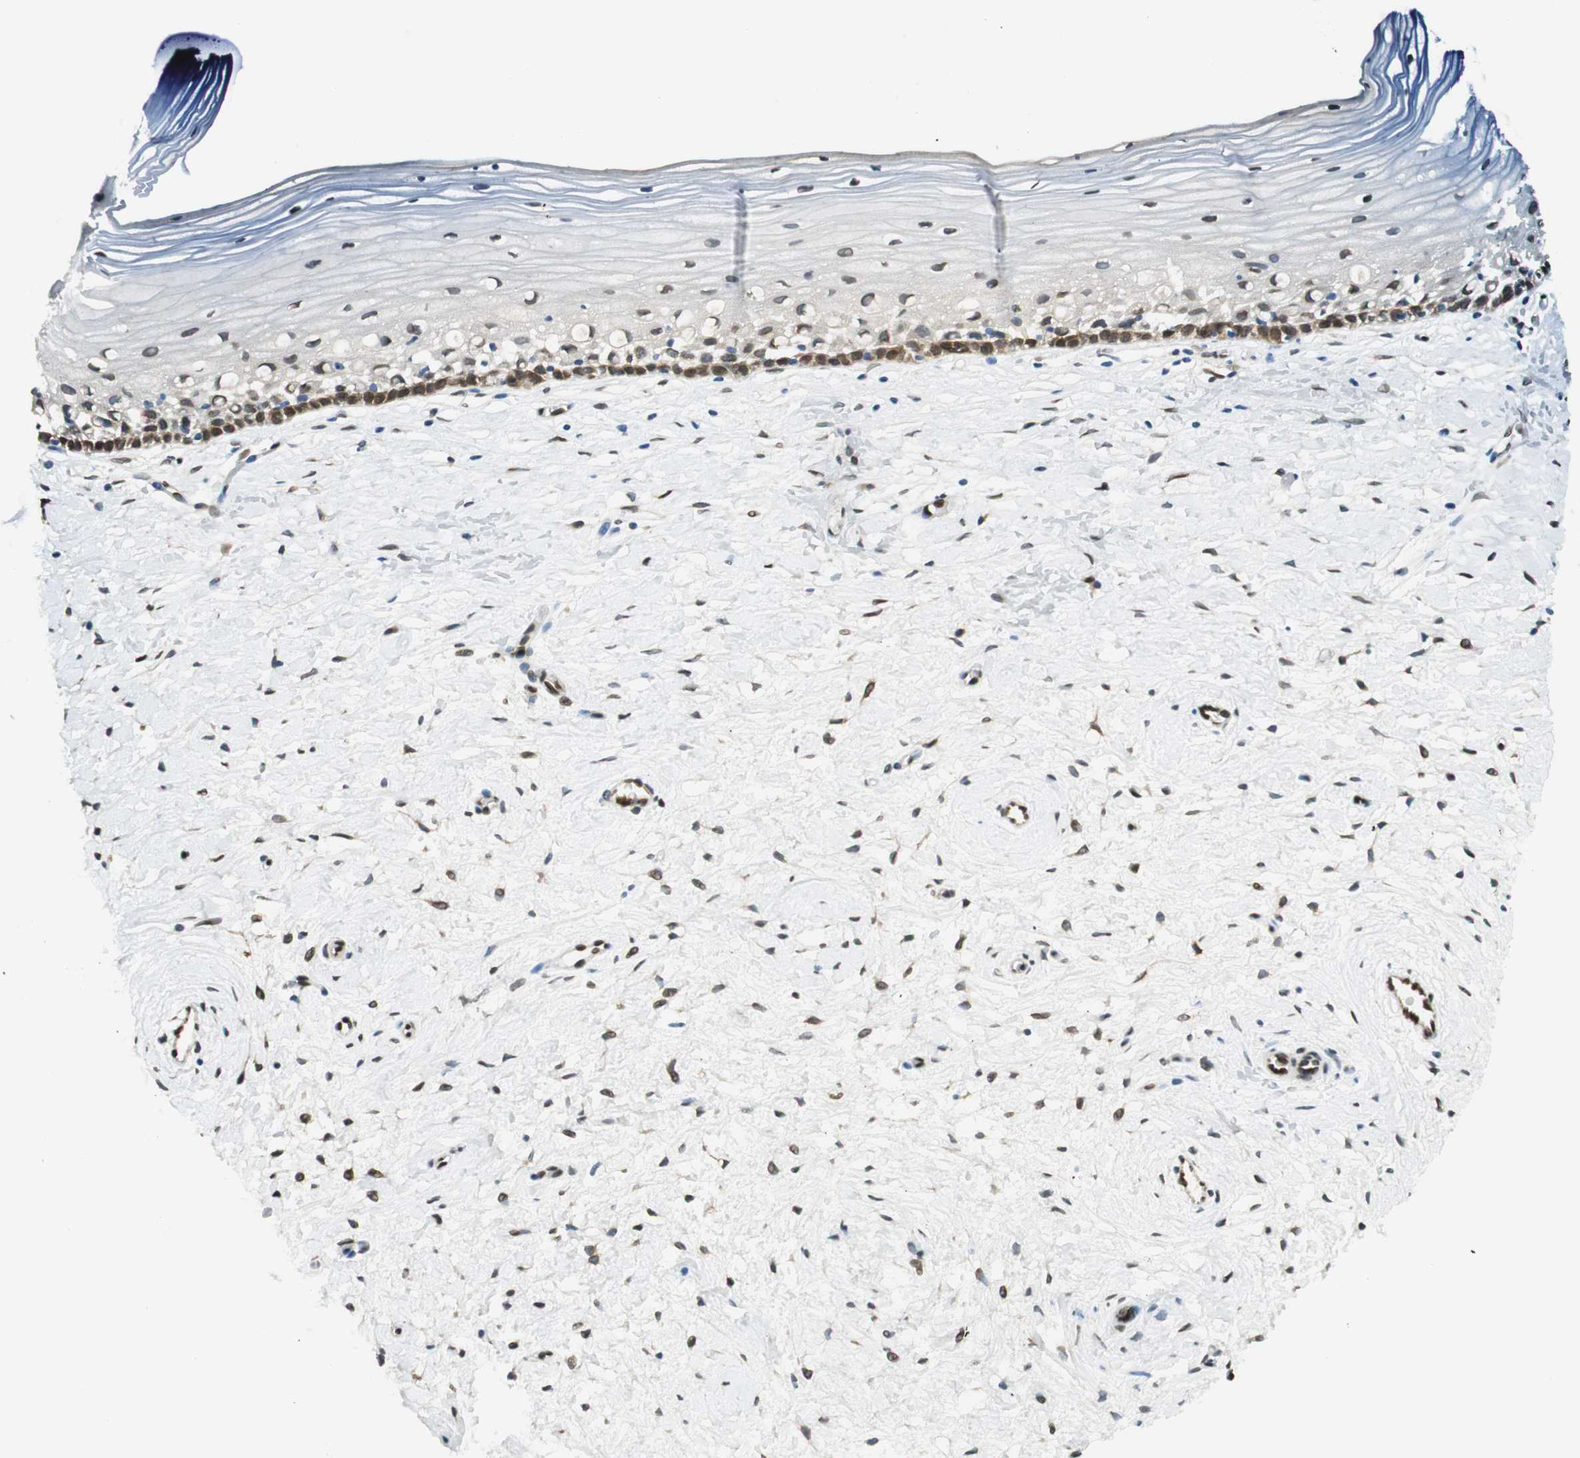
{"staining": {"intensity": "negative", "quantity": "none", "location": "none"}, "tissue": "cervix", "cell_type": "Glandular cells", "image_type": "normal", "snomed": [{"axis": "morphology", "description": "Normal tissue, NOS"}, {"axis": "topography", "description": "Cervix"}], "caption": "Immunohistochemical staining of unremarkable cervix demonstrates no significant staining in glandular cells. (Stains: DAB immunohistochemistry (IHC) with hematoxylin counter stain, Microscopy: brightfield microscopy at high magnification).", "gene": "TMEM260", "patient": {"sex": "female", "age": 39}}